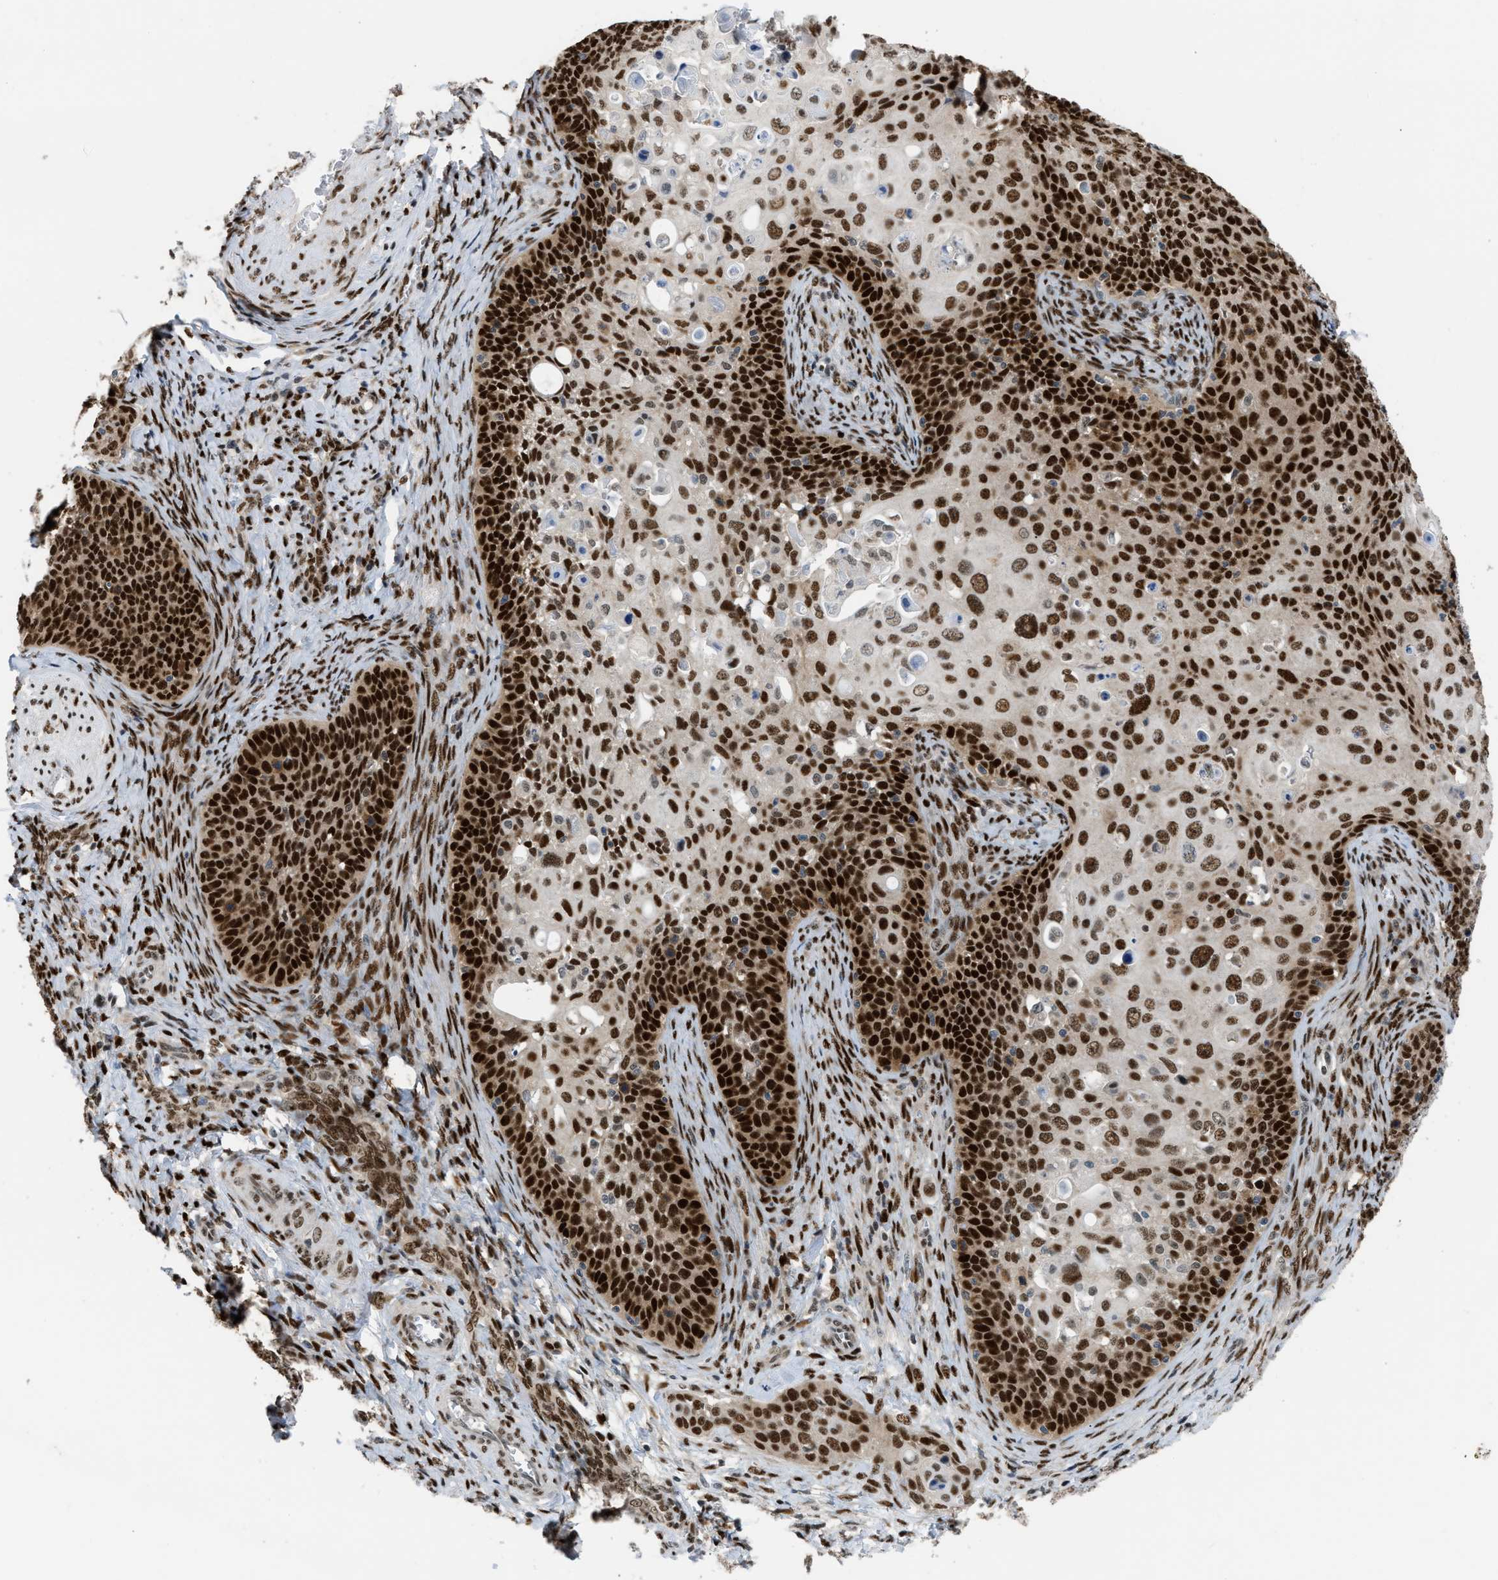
{"staining": {"intensity": "strong", "quantity": ">75%", "location": "nuclear"}, "tissue": "cervical cancer", "cell_type": "Tumor cells", "image_type": "cancer", "snomed": [{"axis": "morphology", "description": "Squamous cell carcinoma, NOS"}, {"axis": "topography", "description": "Cervix"}], "caption": "Immunohistochemical staining of cervical cancer demonstrates high levels of strong nuclear staining in about >75% of tumor cells.", "gene": "SSBP2", "patient": {"sex": "female", "age": 33}}